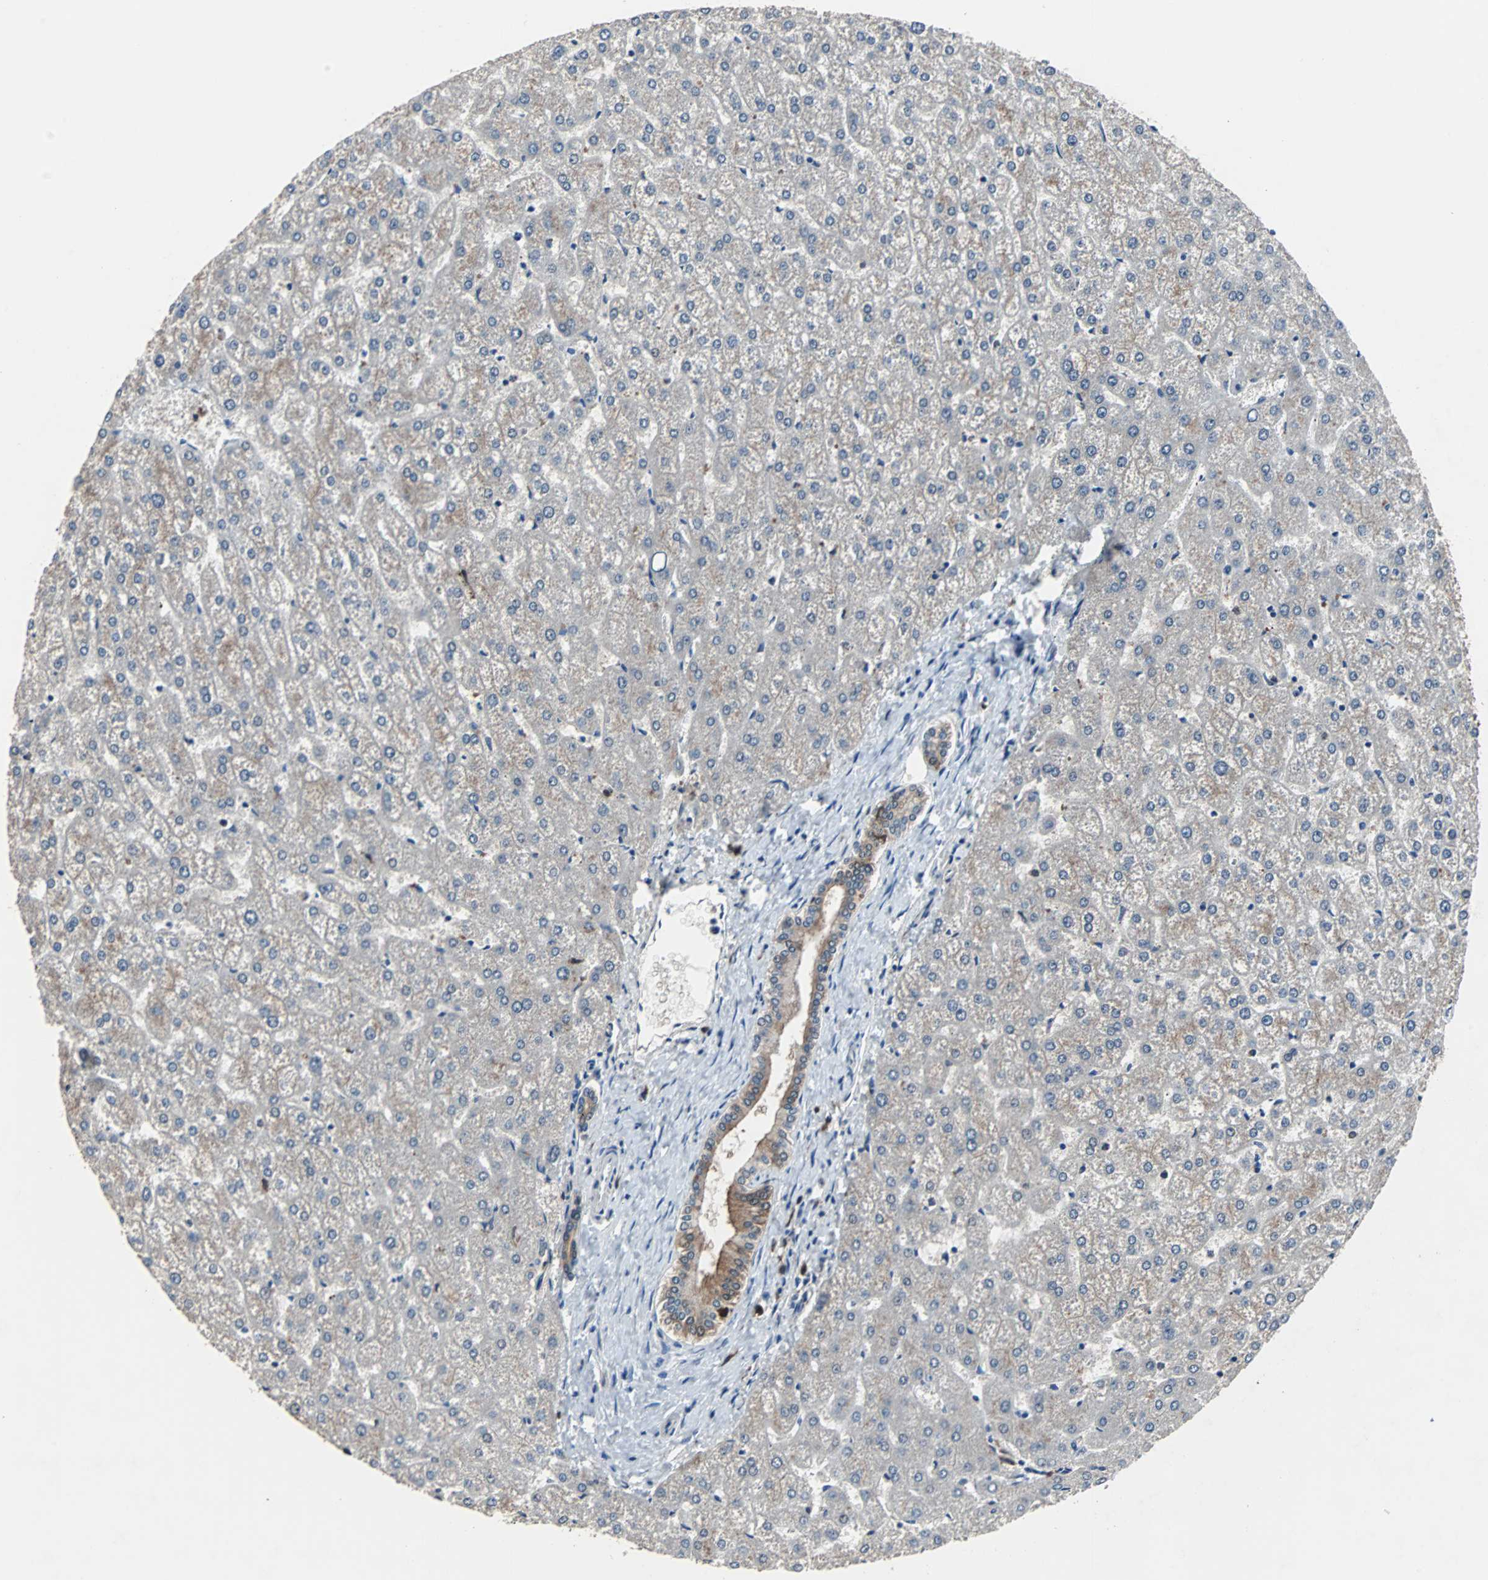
{"staining": {"intensity": "weak", "quantity": ">75%", "location": "cytoplasmic/membranous"}, "tissue": "liver", "cell_type": "Cholangiocytes", "image_type": "normal", "snomed": [{"axis": "morphology", "description": "Normal tissue, NOS"}, {"axis": "topography", "description": "Liver"}], "caption": "Human liver stained with a brown dye exhibits weak cytoplasmic/membranous positive staining in approximately >75% of cholangiocytes.", "gene": "PAK1", "patient": {"sex": "female", "age": 32}}